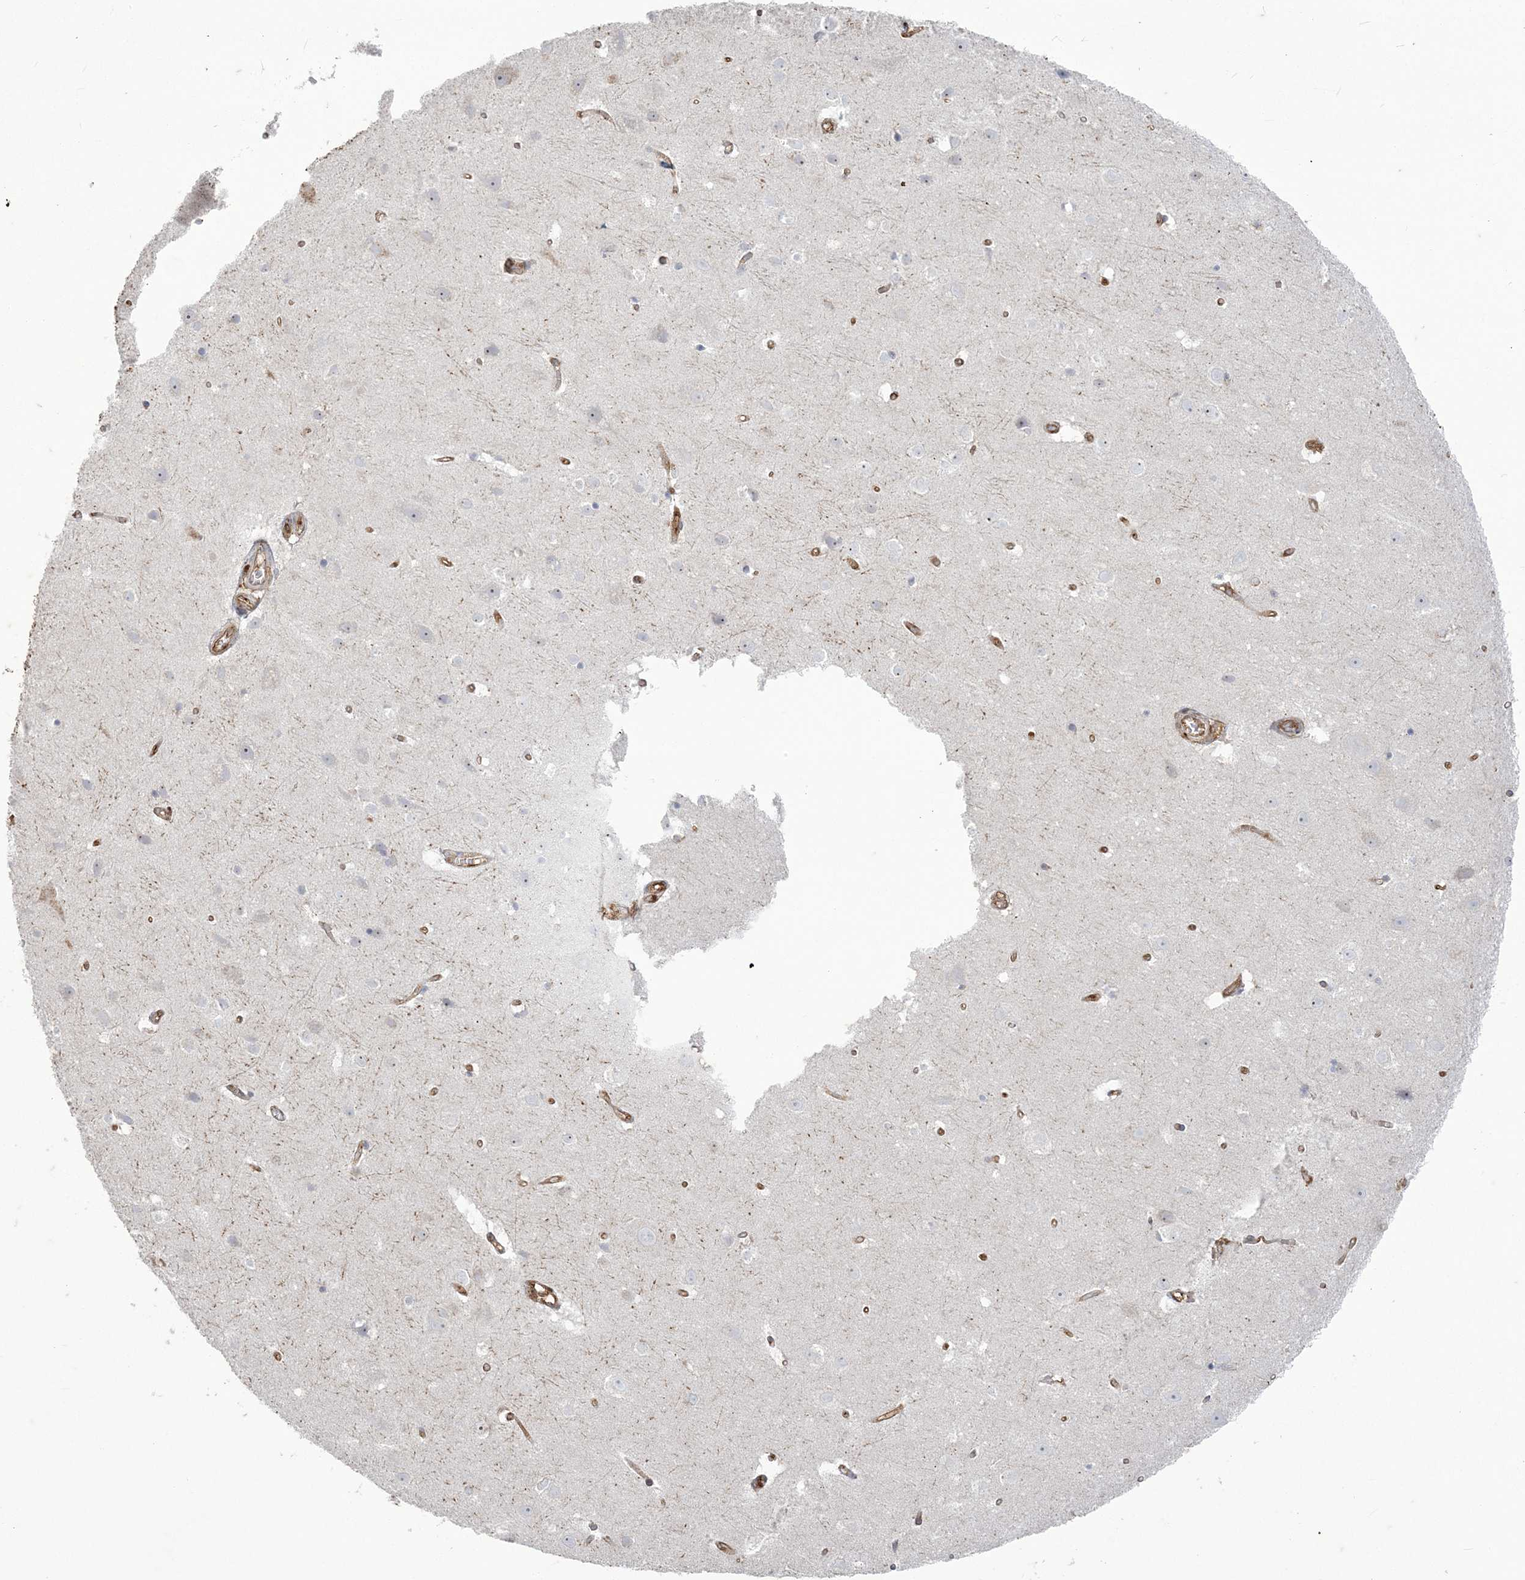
{"staining": {"intensity": "moderate", "quantity": ">75%", "location": "cytoplasmic/membranous"}, "tissue": "cerebral cortex", "cell_type": "Endothelial cells", "image_type": "normal", "snomed": [{"axis": "morphology", "description": "Normal tissue, NOS"}, {"axis": "topography", "description": "Cerebral cortex"}], "caption": "IHC (DAB (3,3'-diaminobenzidine)) staining of unremarkable cerebral cortex exhibits moderate cytoplasmic/membranous protein staining in approximately >75% of endothelial cells.", "gene": "DERL3", "patient": {"sex": "male", "age": 54}}